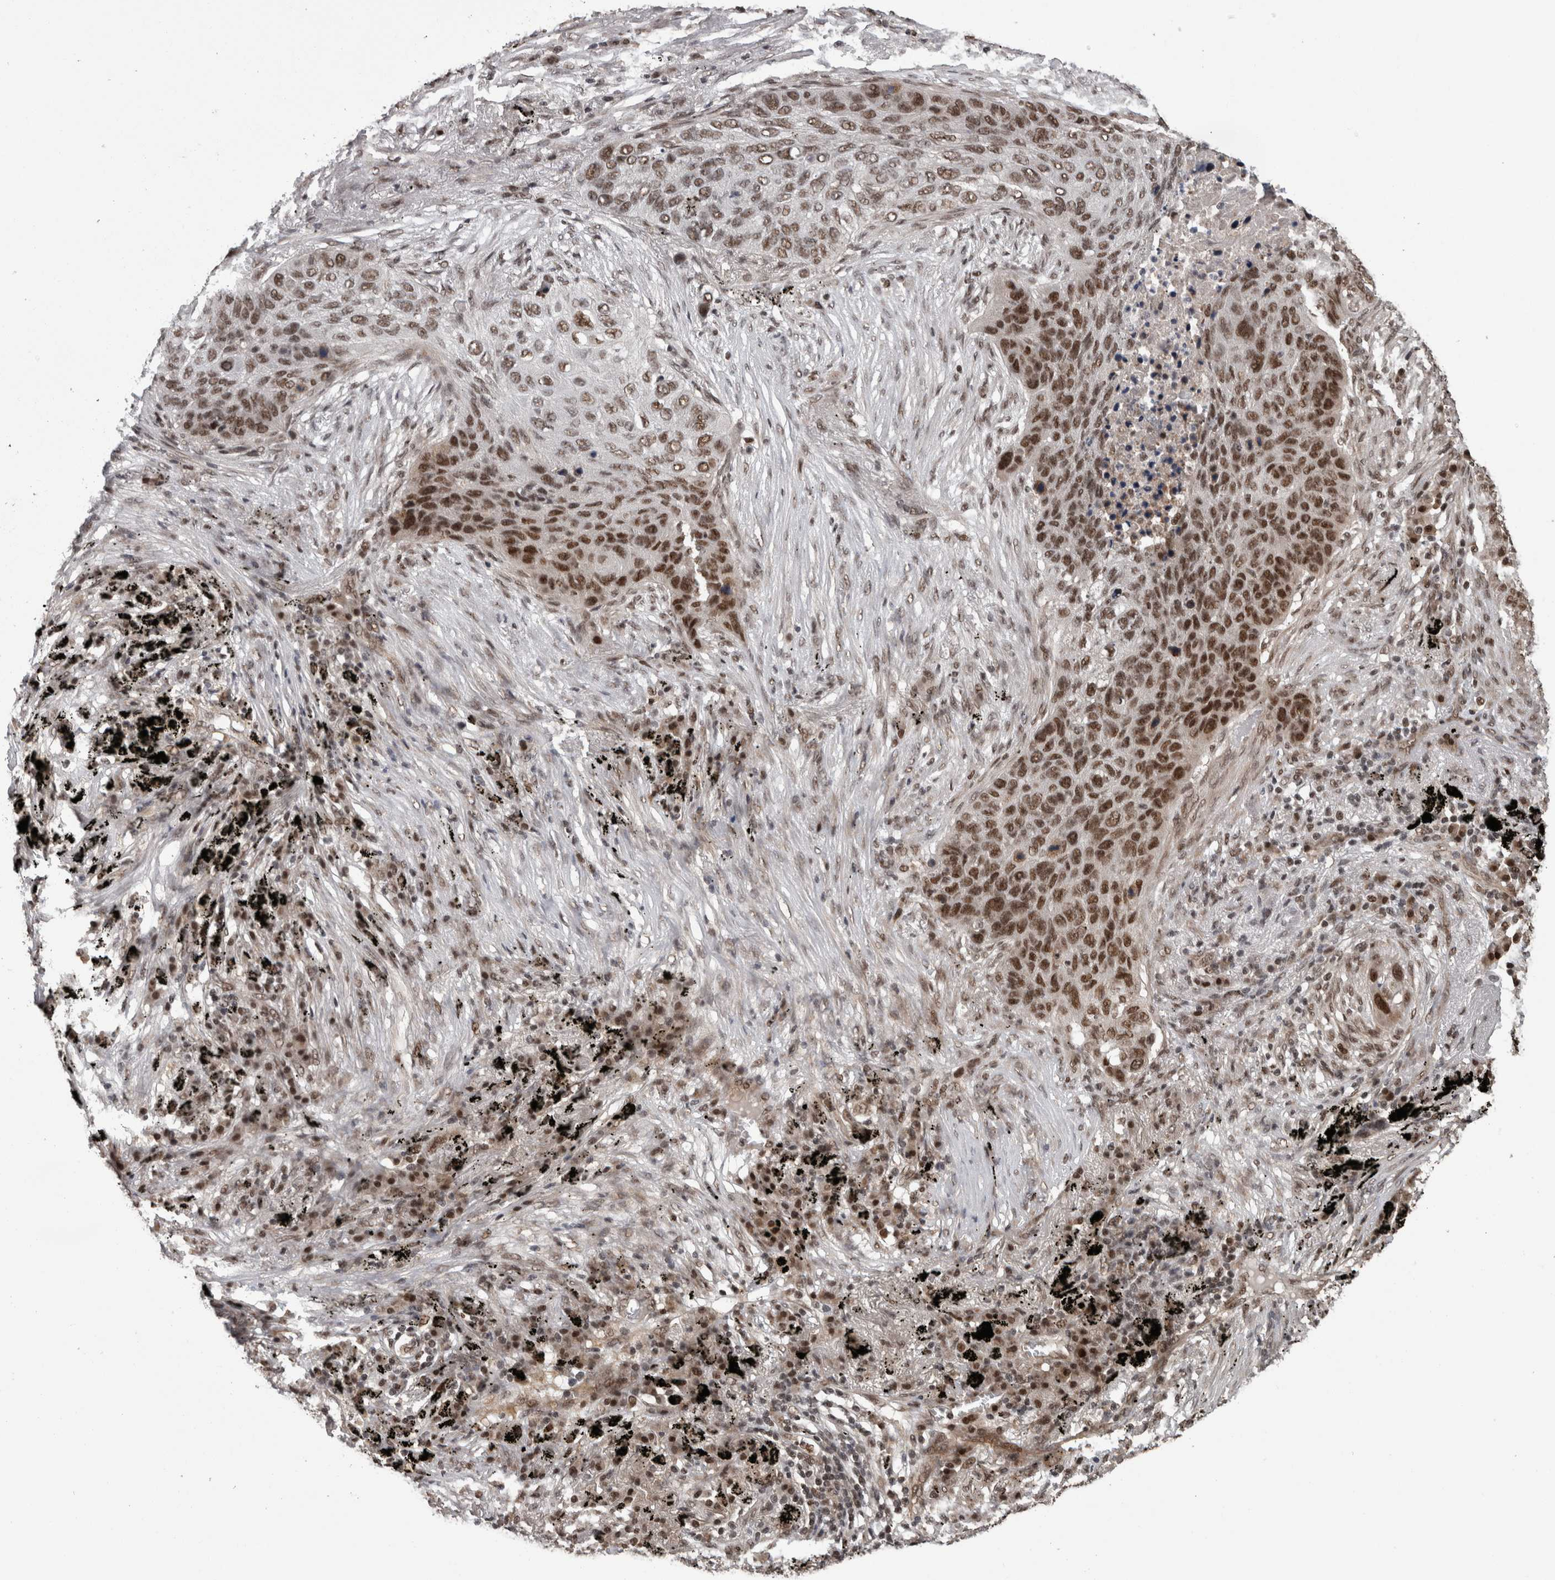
{"staining": {"intensity": "moderate", "quantity": ">75%", "location": "nuclear"}, "tissue": "lung cancer", "cell_type": "Tumor cells", "image_type": "cancer", "snomed": [{"axis": "morphology", "description": "Squamous cell carcinoma, NOS"}, {"axis": "topography", "description": "Lung"}], "caption": "A high-resolution micrograph shows immunohistochemistry (IHC) staining of squamous cell carcinoma (lung), which displays moderate nuclear positivity in approximately >75% of tumor cells. The staining was performed using DAB to visualize the protein expression in brown, while the nuclei were stained in blue with hematoxylin (Magnification: 20x).", "gene": "CPSF2", "patient": {"sex": "female", "age": 63}}